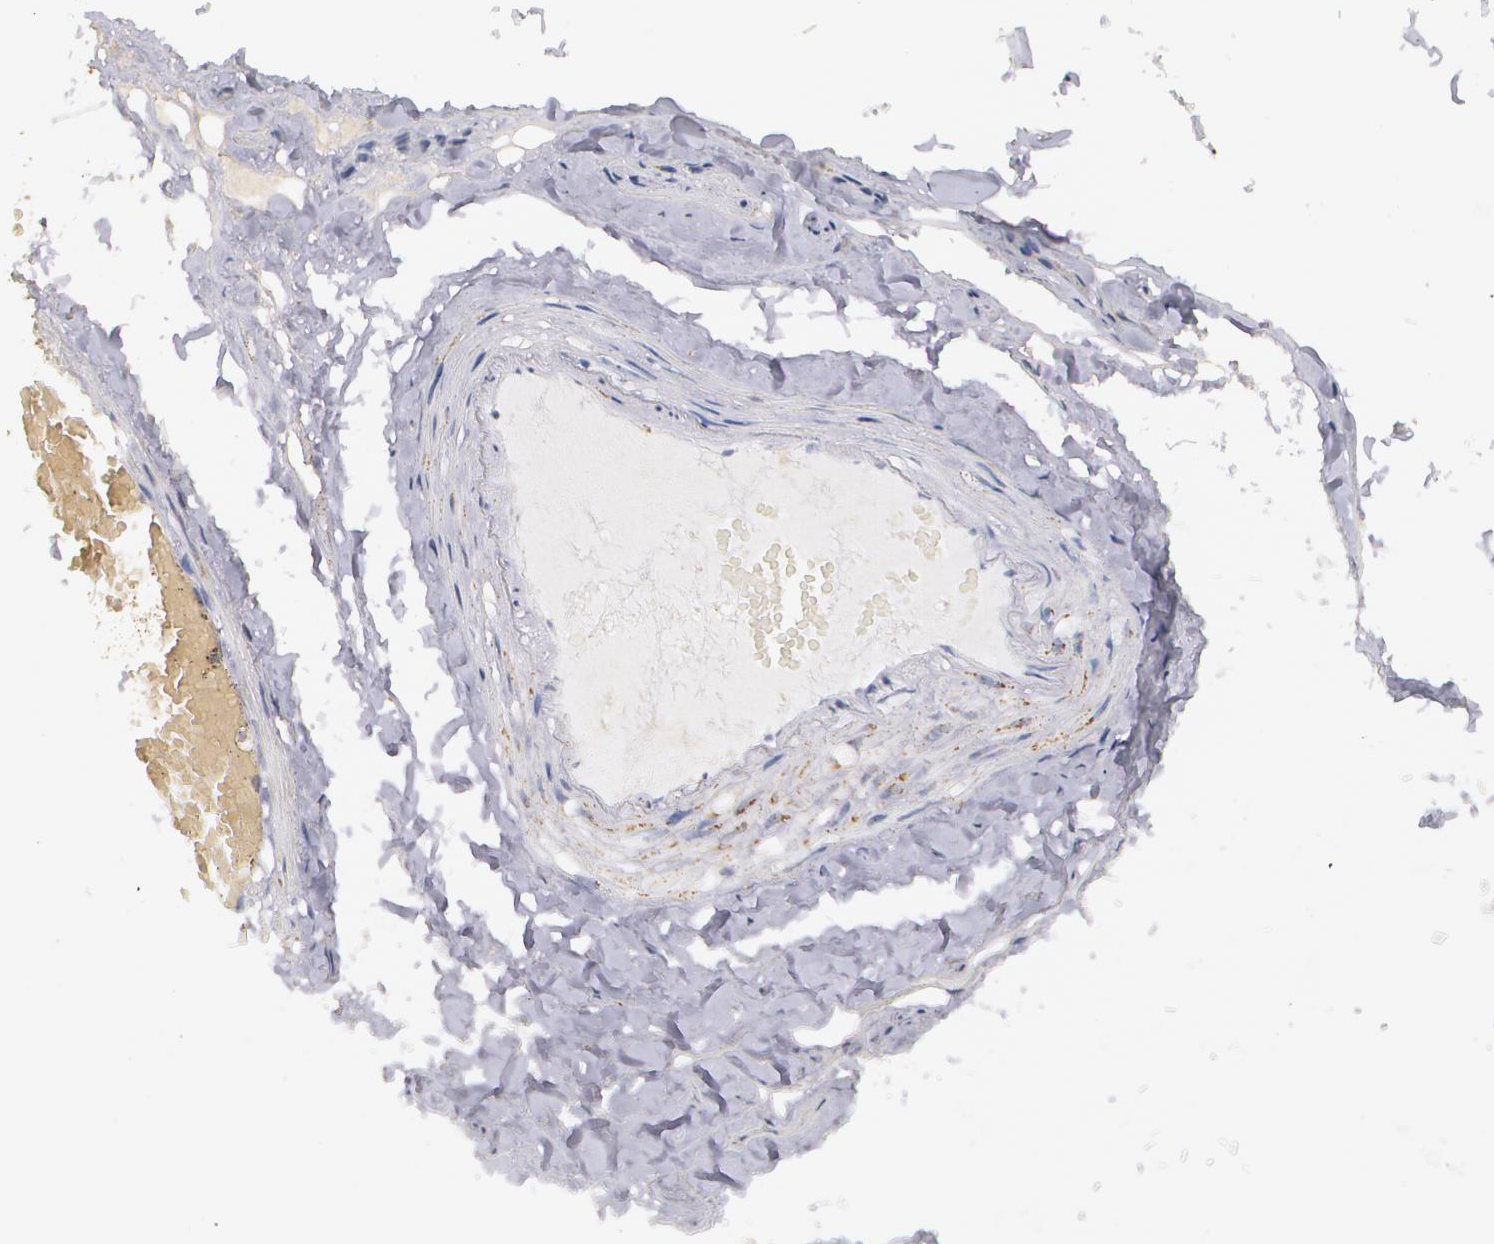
{"staining": {"intensity": "weak", "quantity": ">75%", "location": "cytoplasmic/membranous"}, "tissue": "adipose tissue", "cell_type": "Adipocytes", "image_type": "normal", "snomed": [{"axis": "morphology", "description": "Normal tissue, NOS"}, {"axis": "topography", "description": "Soft tissue"}, {"axis": "topography", "description": "Peripheral nerve tissue"}], "caption": "A high-resolution image shows IHC staining of unremarkable adipose tissue, which reveals weak cytoplasmic/membranous staining in approximately >75% of adipocytes.", "gene": "HSPD1", "patient": {"sex": "female", "age": 68}}